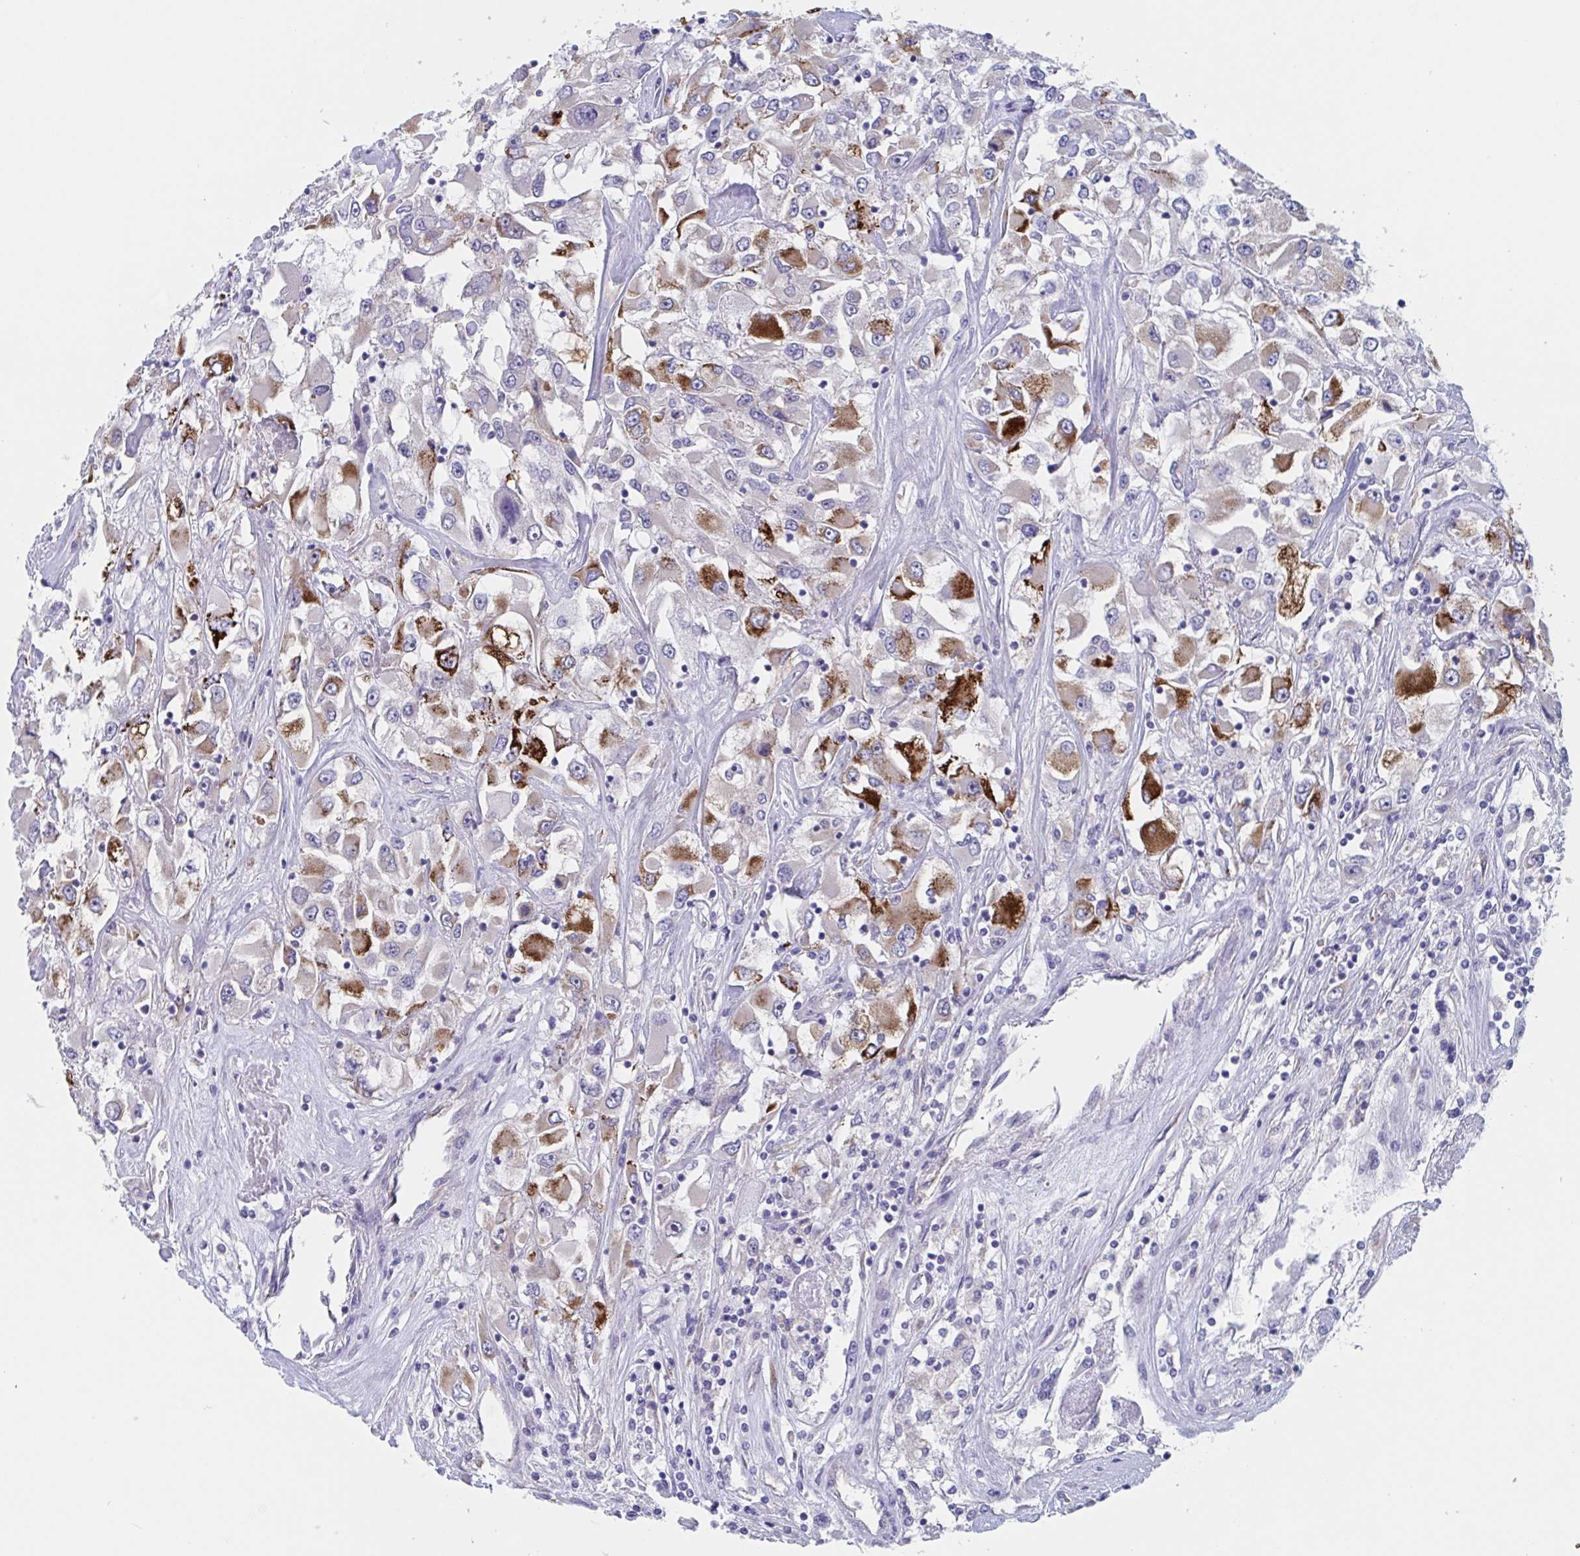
{"staining": {"intensity": "strong", "quantity": "<25%", "location": "cytoplasmic/membranous"}, "tissue": "renal cancer", "cell_type": "Tumor cells", "image_type": "cancer", "snomed": [{"axis": "morphology", "description": "Adenocarcinoma, NOS"}, {"axis": "topography", "description": "Kidney"}], "caption": "Protein expression analysis of human renal cancer (adenocarcinoma) reveals strong cytoplasmic/membranous positivity in approximately <25% of tumor cells. The protein is stained brown, and the nuclei are stained in blue (DAB (3,3'-diaminobenzidine) IHC with brightfield microscopy, high magnification).", "gene": "ST14", "patient": {"sex": "female", "age": 52}}